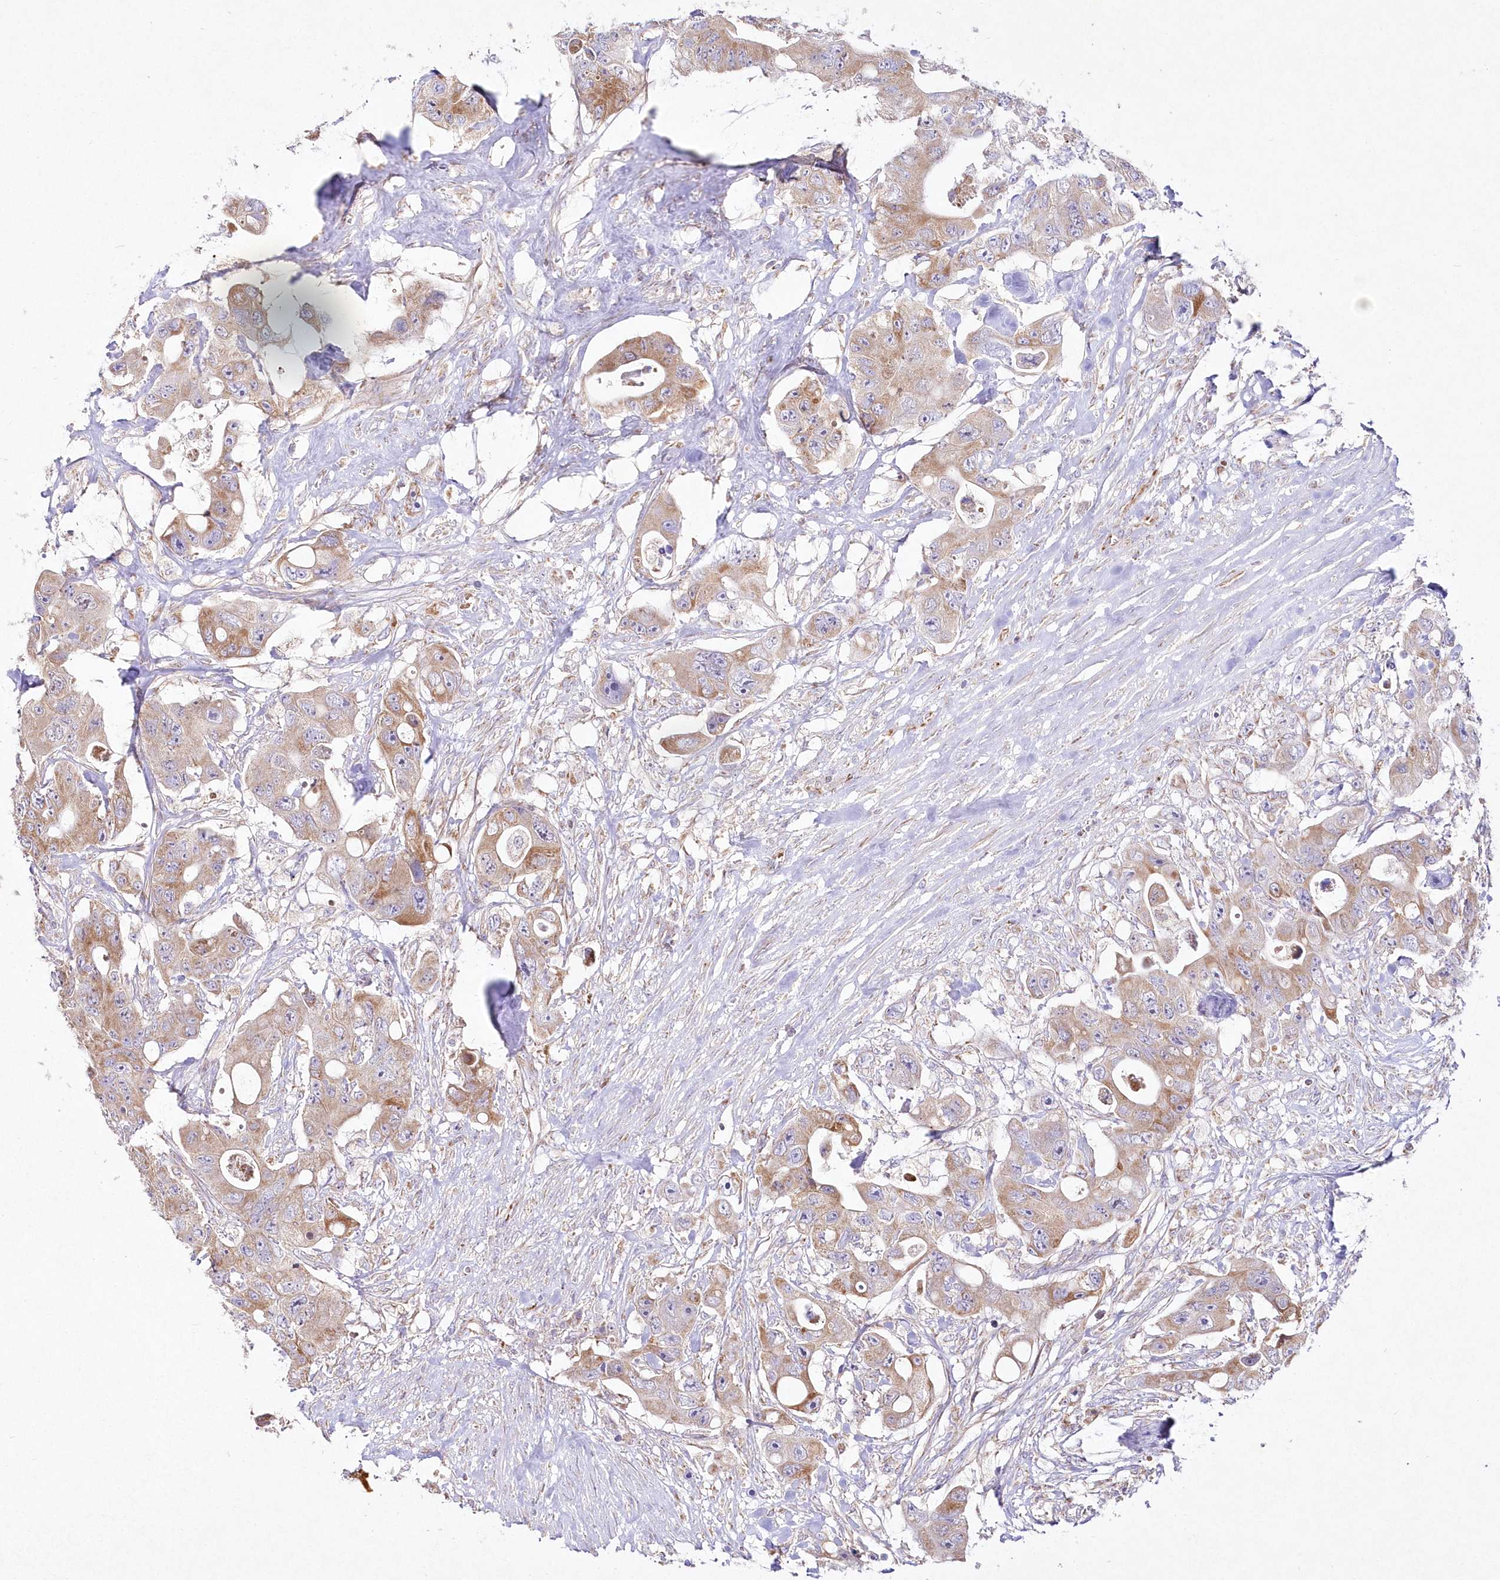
{"staining": {"intensity": "moderate", "quantity": "<25%", "location": "cytoplasmic/membranous"}, "tissue": "colorectal cancer", "cell_type": "Tumor cells", "image_type": "cancer", "snomed": [{"axis": "morphology", "description": "Adenocarcinoma, NOS"}, {"axis": "topography", "description": "Colon"}], "caption": "Moderate cytoplasmic/membranous protein expression is identified in about <25% of tumor cells in colorectal adenocarcinoma.", "gene": "DNA2", "patient": {"sex": "female", "age": 46}}